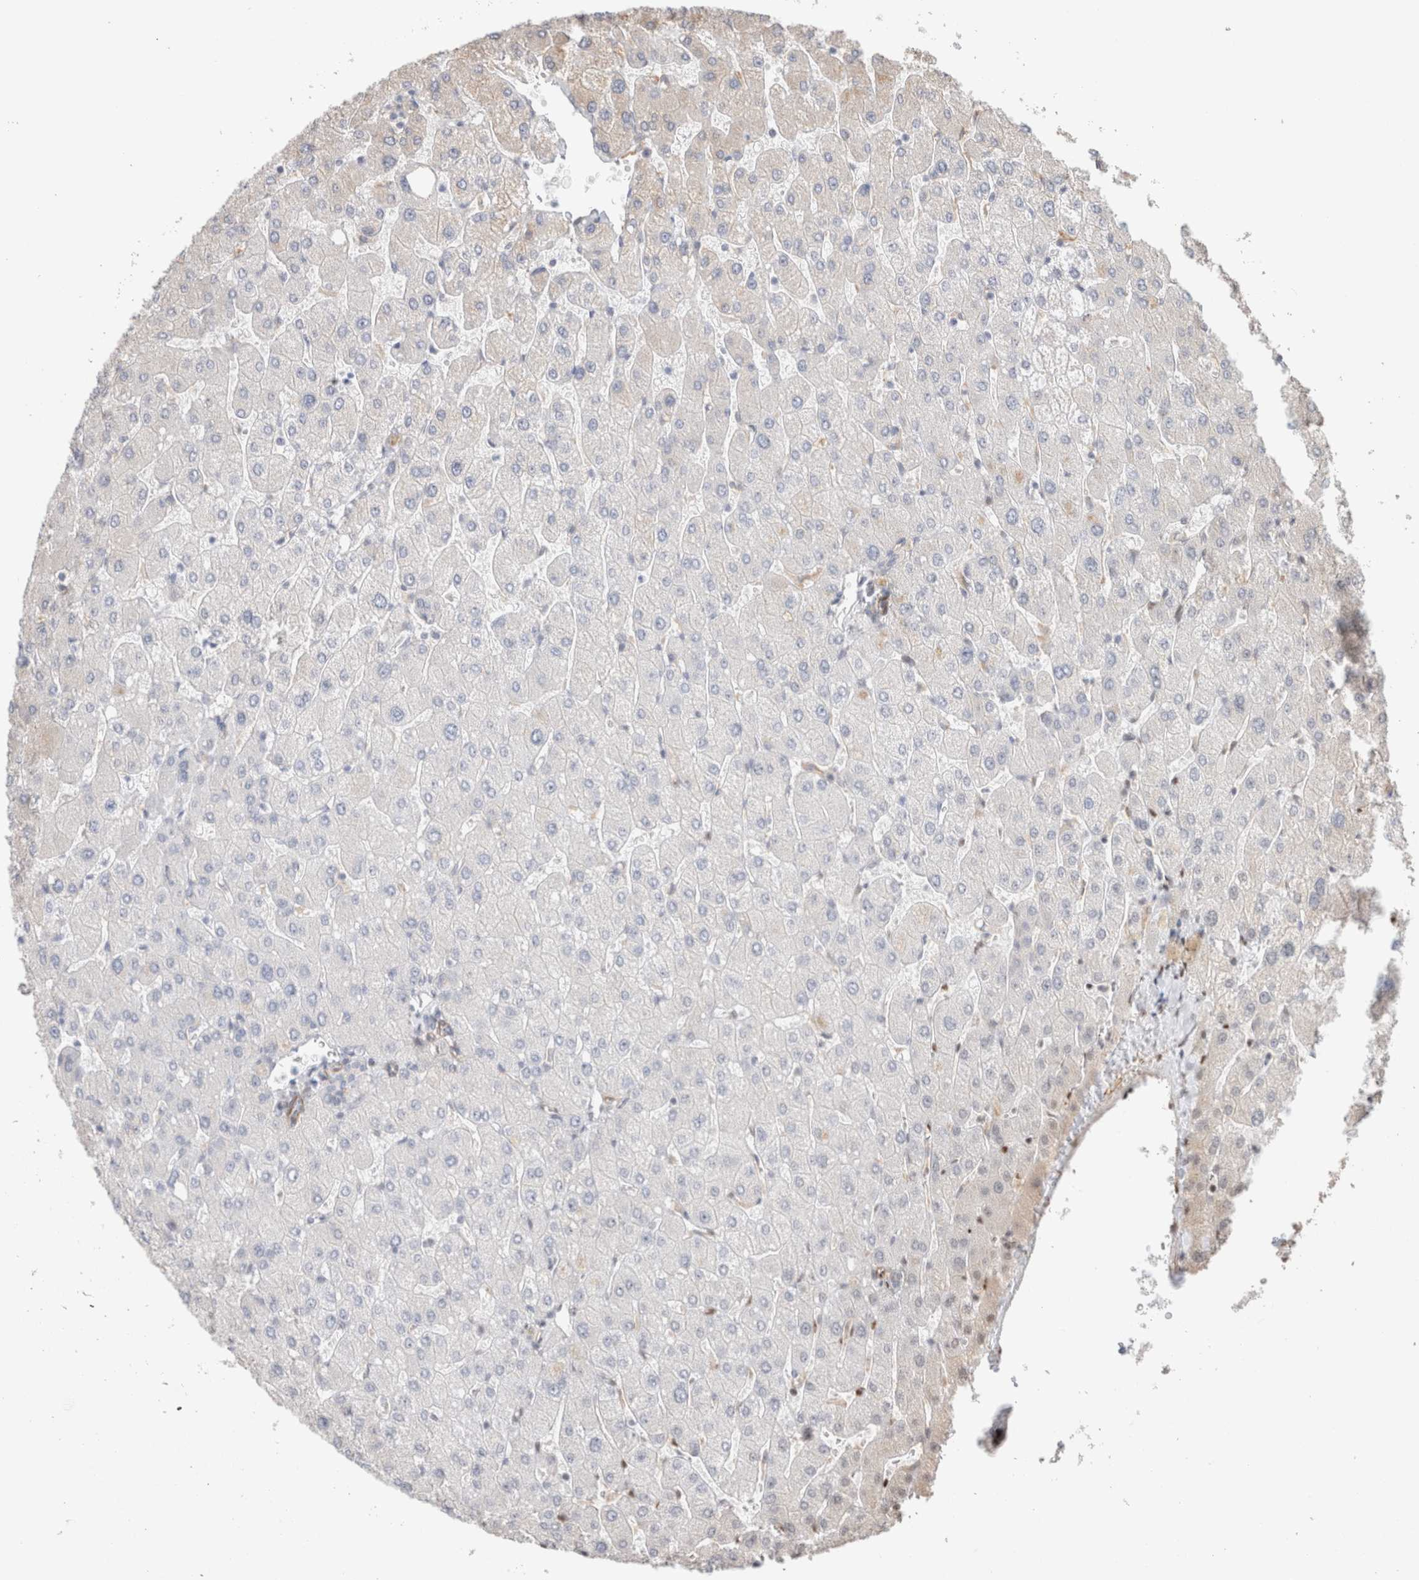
{"staining": {"intensity": "negative", "quantity": "none", "location": "none"}, "tissue": "liver", "cell_type": "Cholangiocytes", "image_type": "normal", "snomed": [{"axis": "morphology", "description": "Normal tissue, NOS"}, {"axis": "topography", "description": "Liver"}], "caption": "A micrograph of liver stained for a protein shows no brown staining in cholangiocytes. The staining was performed using DAB (3,3'-diaminobenzidine) to visualize the protein expression in brown, while the nuclei were stained in blue with hematoxylin (Magnification: 20x).", "gene": "ID3", "patient": {"sex": "male", "age": 55}}